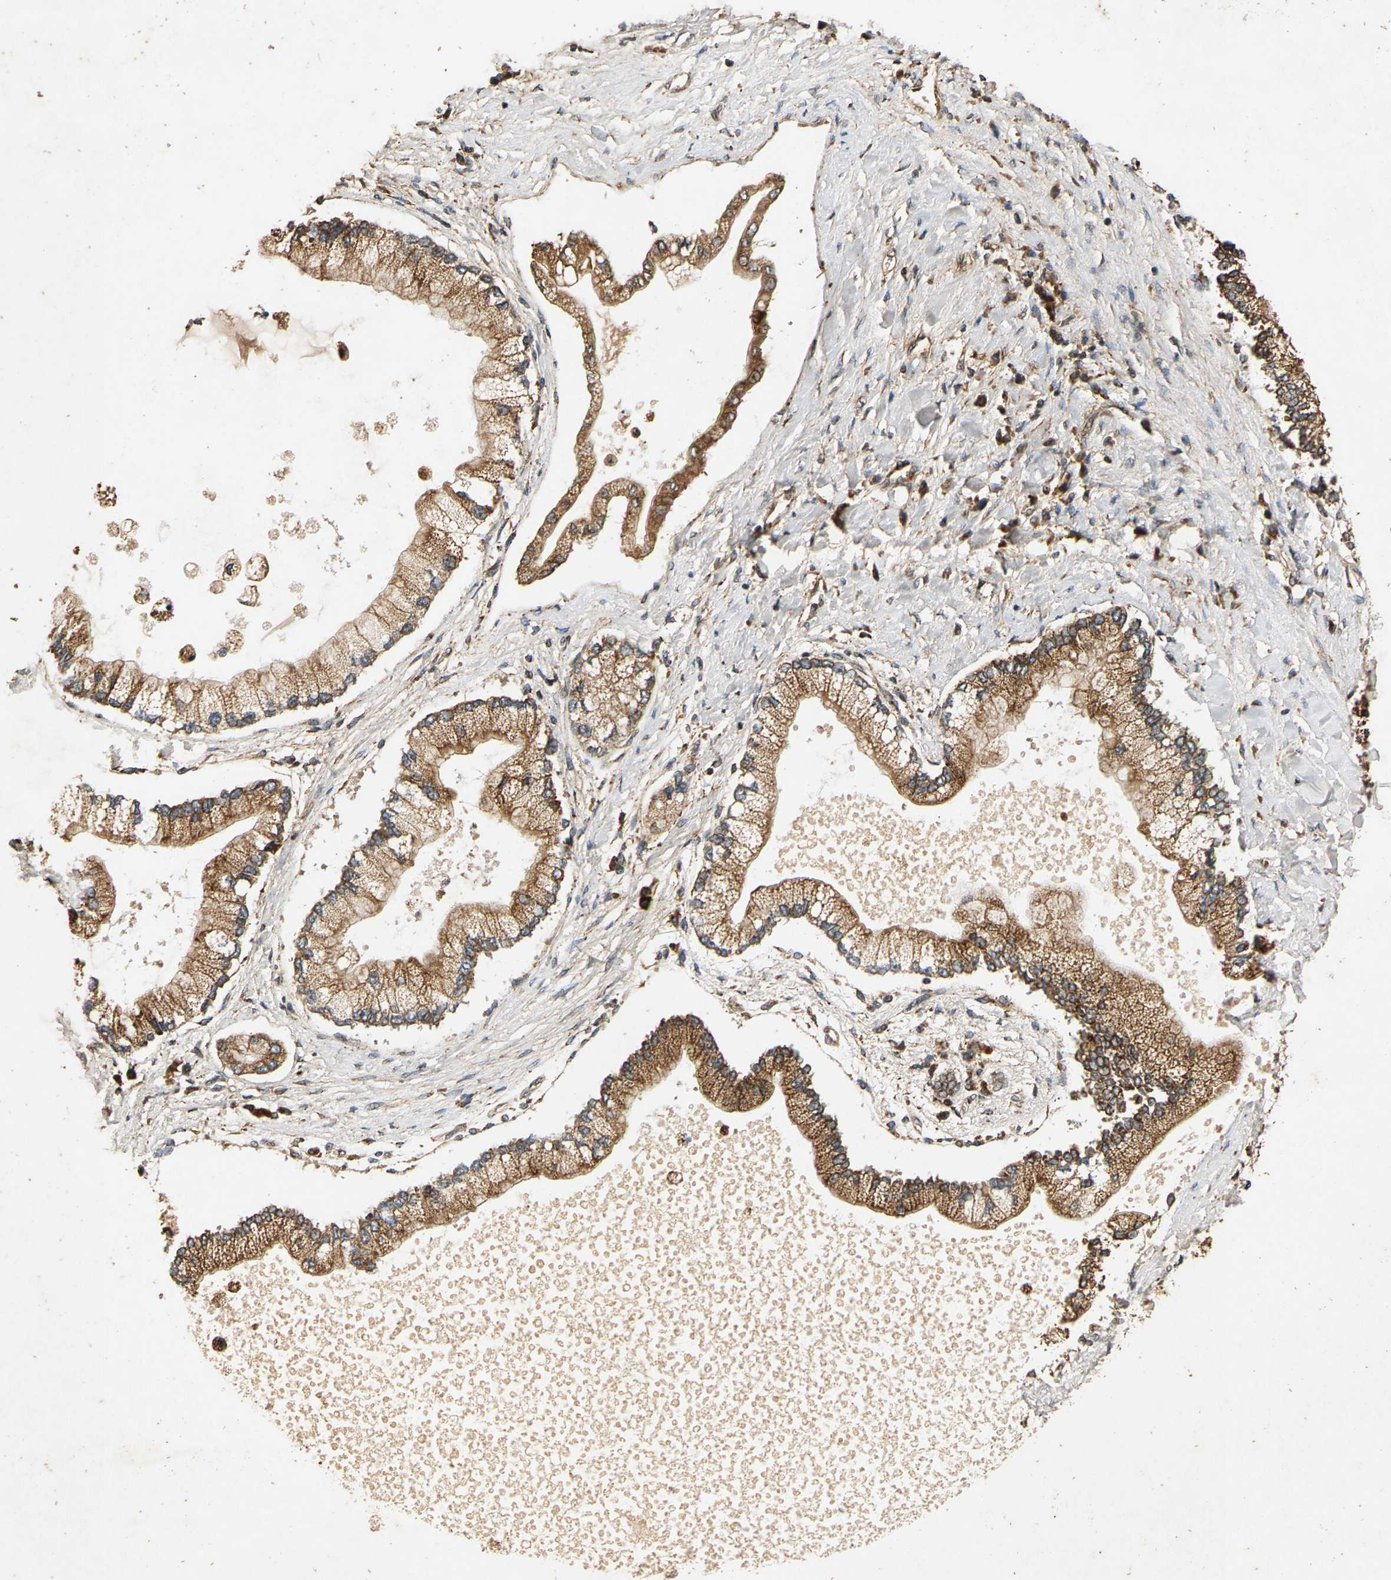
{"staining": {"intensity": "moderate", "quantity": ">75%", "location": "cytoplasmic/membranous"}, "tissue": "liver cancer", "cell_type": "Tumor cells", "image_type": "cancer", "snomed": [{"axis": "morphology", "description": "Cholangiocarcinoma"}, {"axis": "topography", "description": "Liver"}], "caption": "Approximately >75% of tumor cells in human liver cancer display moderate cytoplasmic/membranous protein positivity as visualized by brown immunohistochemical staining.", "gene": "CIDEC", "patient": {"sex": "male", "age": 50}}